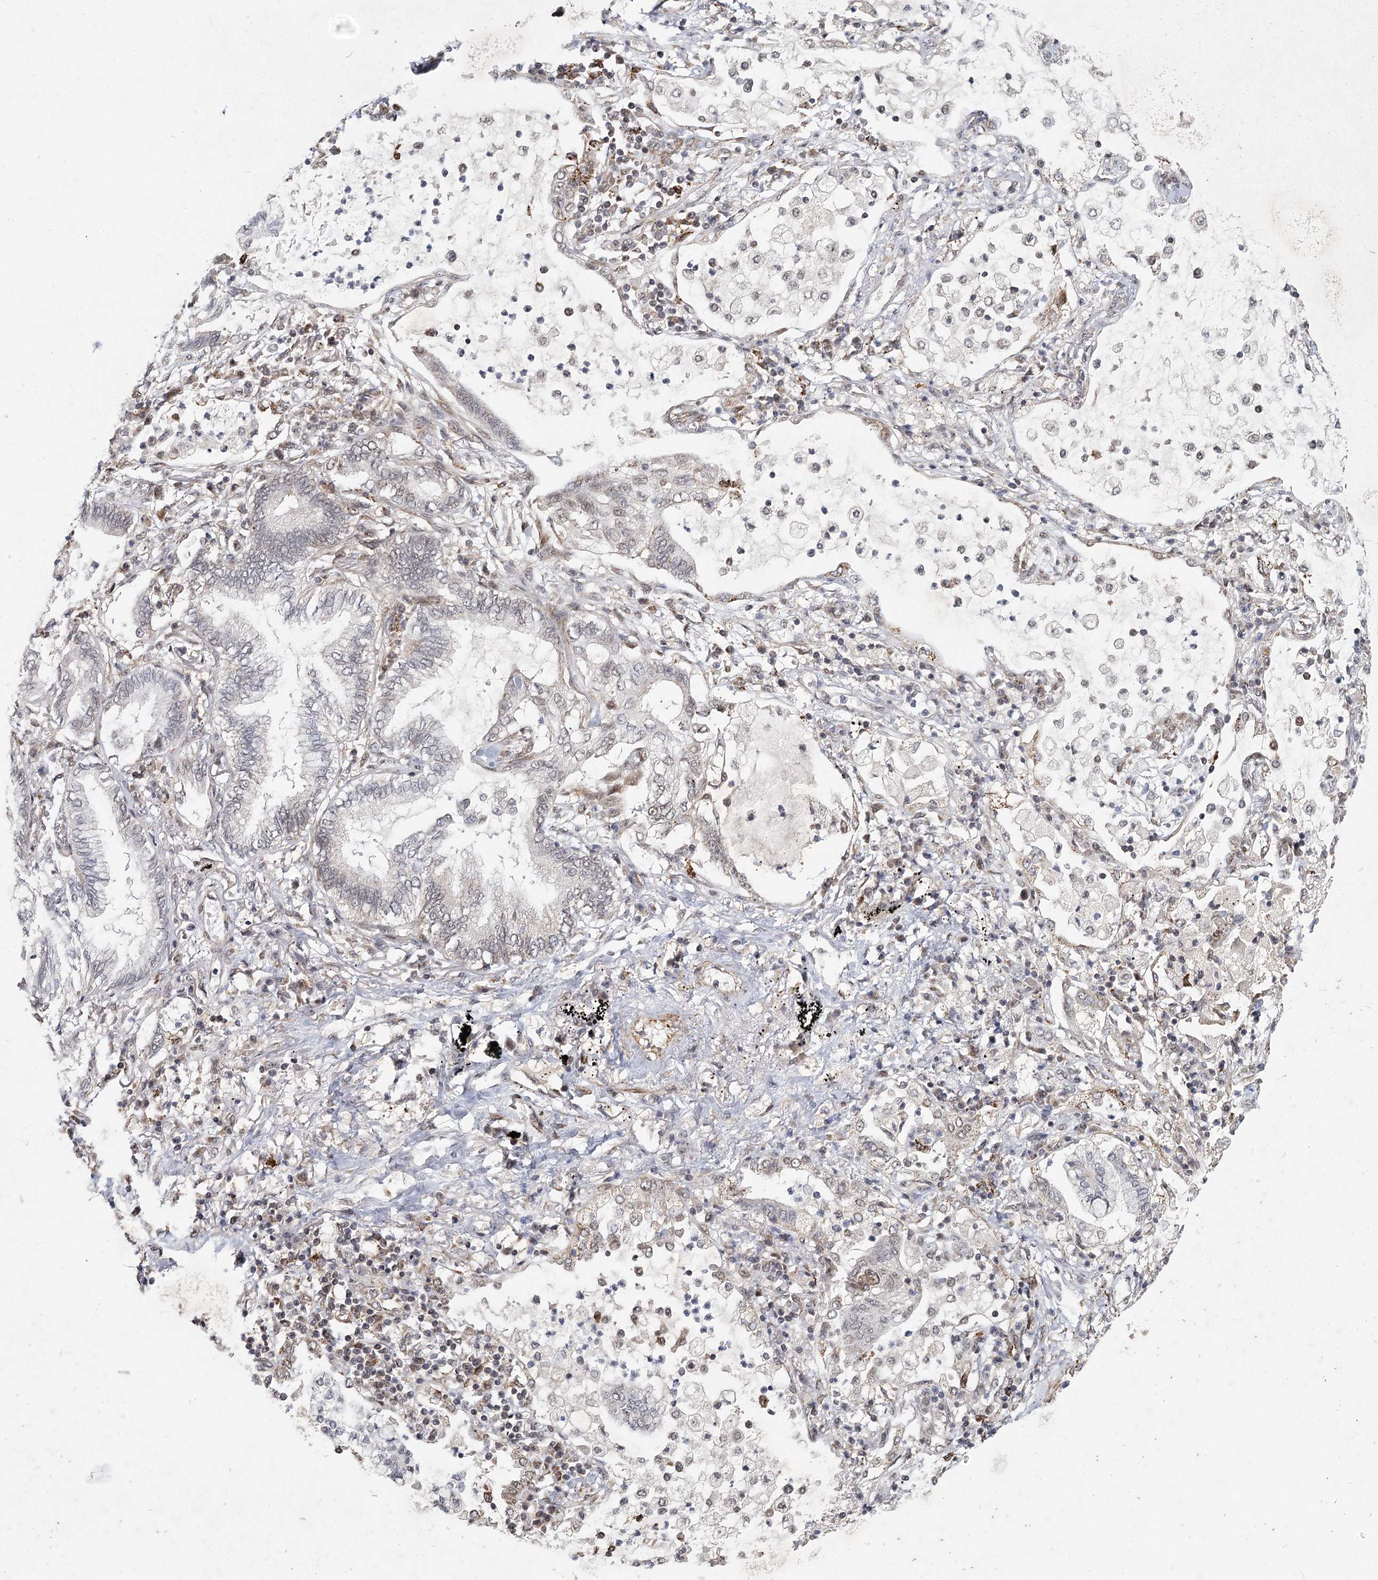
{"staining": {"intensity": "weak", "quantity": "<25%", "location": "cytoplasmic/membranous"}, "tissue": "lung cancer", "cell_type": "Tumor cells", "image_type": "cancer", "snomed": [{"axis": "morphology", "description": "Adenocarcinoma, NOS"}, {"axis": "topography", "description": "Lung"}], "caption": "High power microscopy image of an immunohistochemistry (IHC) histopathology image of lung cancer, revealing no significant expression in tumor cells.", "gene": "ZCCHC24", "patient": {"sex": "female", "age": 70}}